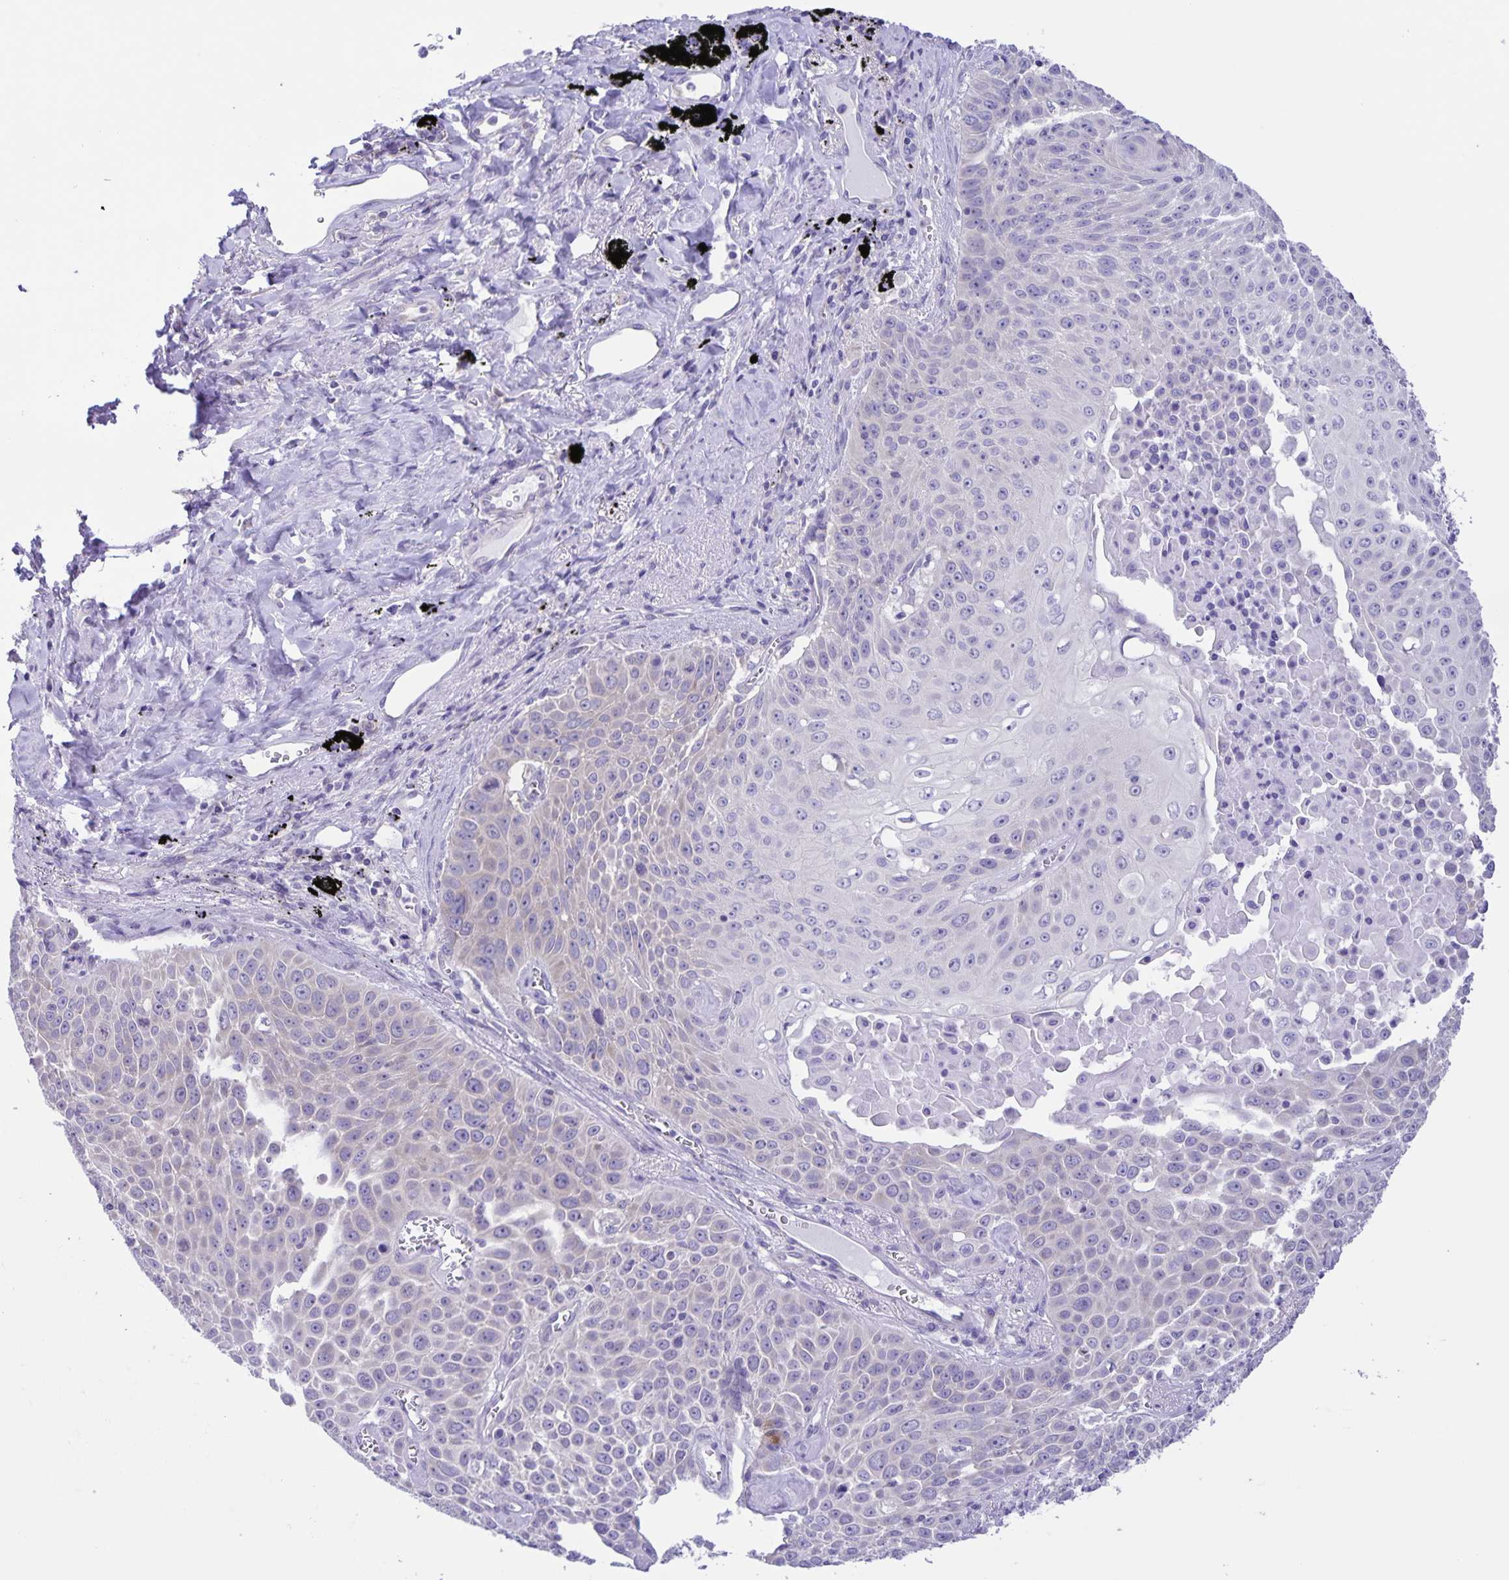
{"staining": {"intensity": "negative", "quantity": "none", "location": "none"}, "tissue": "lung cancer", "cell_type": "Tumor cells", "image_type": "cancer", "snomed": [{"axis": "morphology", "description": "Squamous cell carcinoma, NOS"}, {"axis": "morphology", "description": "Squamous cell carcinoma, metastatic, NOS"}, {"axis": "topography", "description": "Lymph node"}, {"axis": "topography", "description": "Lung"}], "caption": "This is a image of IHC staining of squamous cell carcinoma (lung), which shows no staining in tumor cells. (DAB (3,3'-diaminobenzidine) IHC visualized using brightfield microscopy, high magnification).", "gene": "CAPSL", "patient": {"sex": "female", "age": 62}}